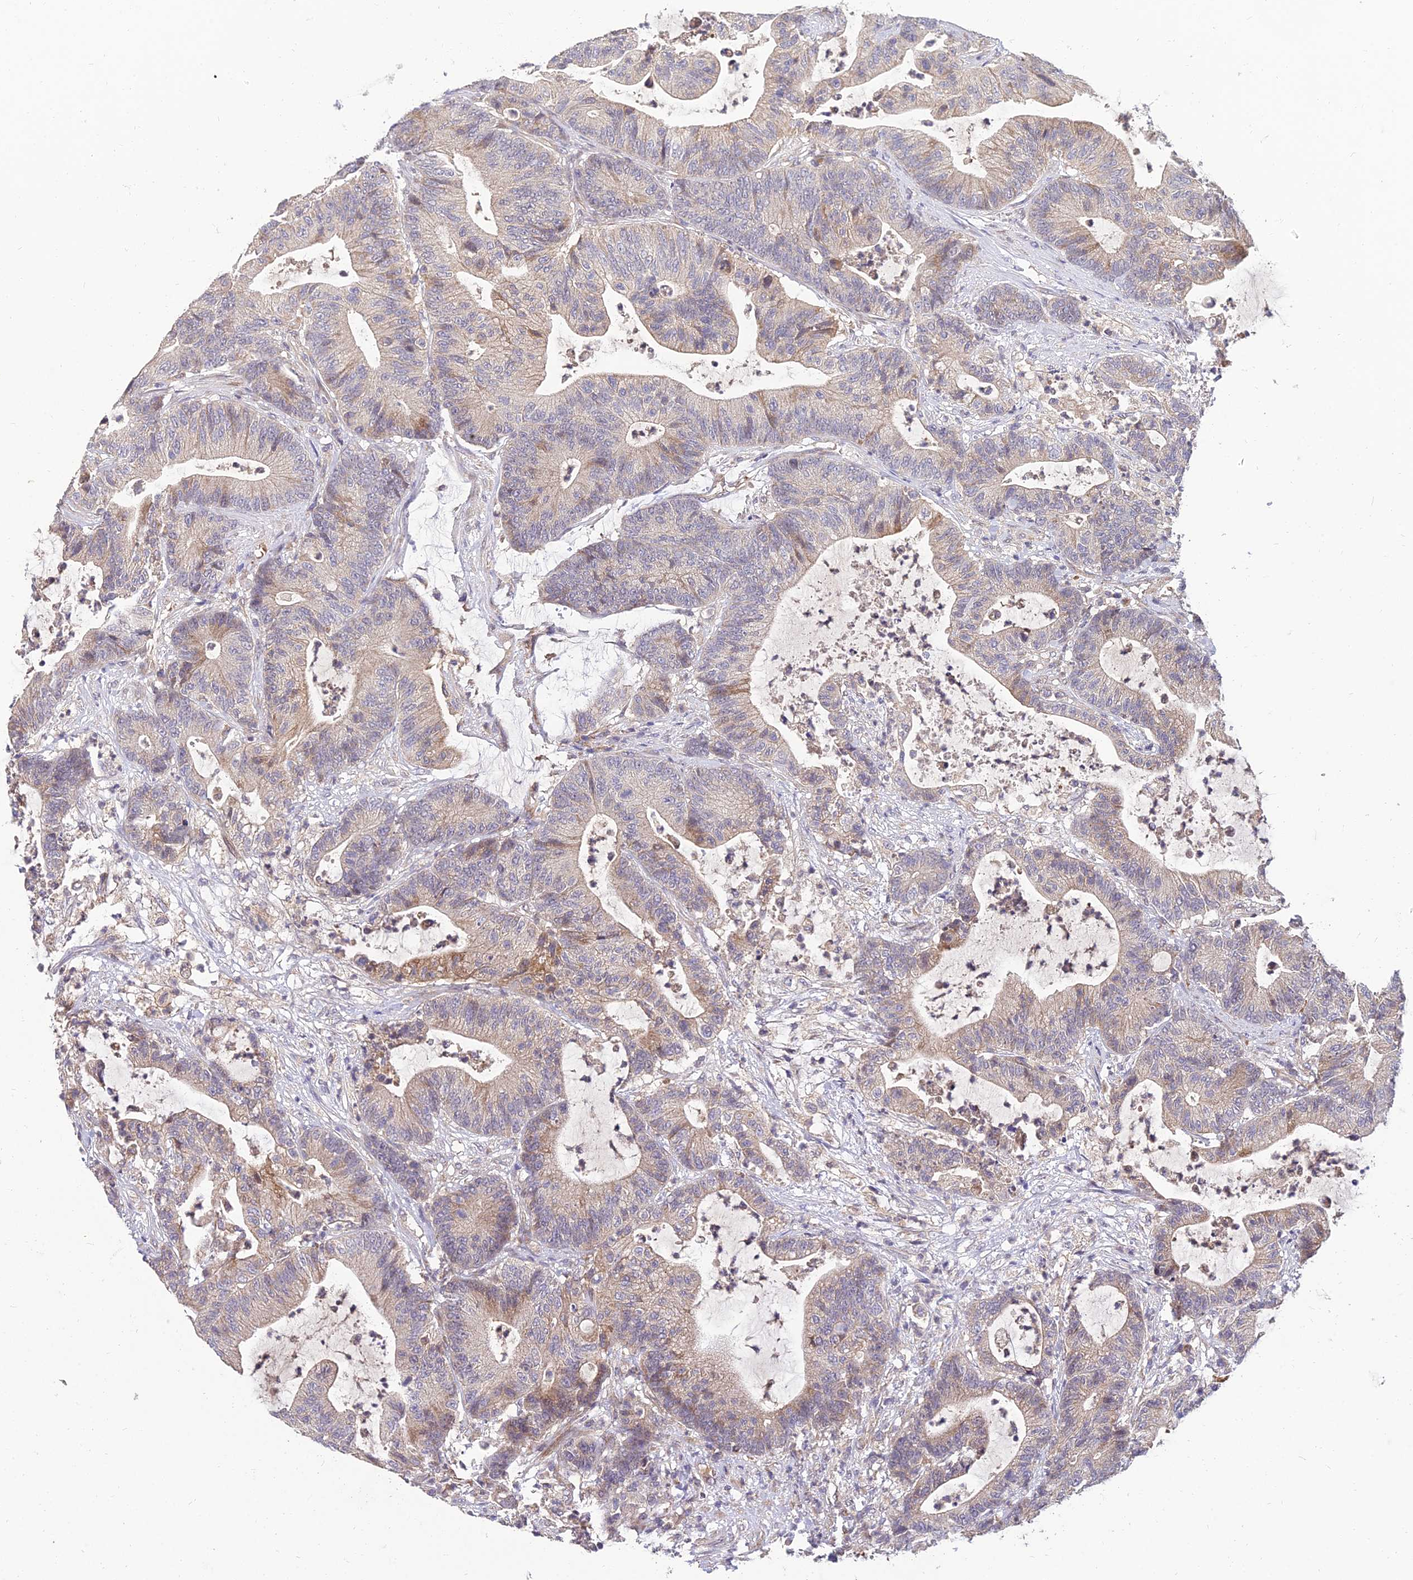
{"staining": {"intensity": "weak", "quantity": "<25%", "location": "cytoplasmic/membranous"}, "tissue": "colorectal cancer", "cell_type": "Tumor cells", "image_type": "cancer", "snomed": [{"axis": "morphology", "description": "Adenocarcinoma, NOS"}, {"axis": "topography", "description": "Colon"}], "caption": "The photomicrograph reveals no staining of tumor cells in adenocarcinoma (colorectal).", "gene": "NPY", "patient": {"sex": "female", "age": 84}}